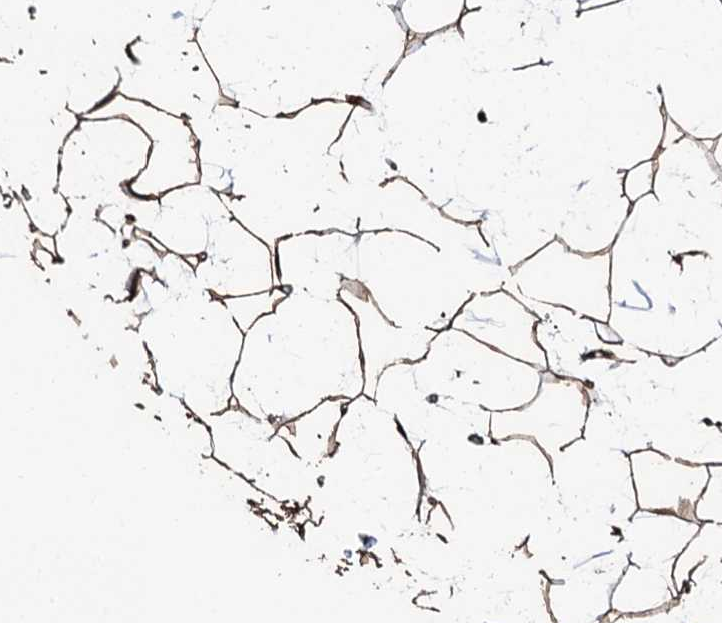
{"staining": {"intensity": "strong", "quantity": ">75%", "location": "cytoplasmic/membranous"}, "tissue": "adipose tissue", "cell_type": "Adipocytes", "image_type": "normal", "snomed": [{"axis": "morphology", "description": "Normal tissue, NOS"}, {"axis": "topography", "description": "Breast"}], "caption": "The histopathology image shows staining of unremarkable adipose tissue, revealing strong cytoplasmic/membranous protein positivity (brown color) within adipocytes.", "gene": "CKAP5", "patient": {"sex": "female", "age": 26}}